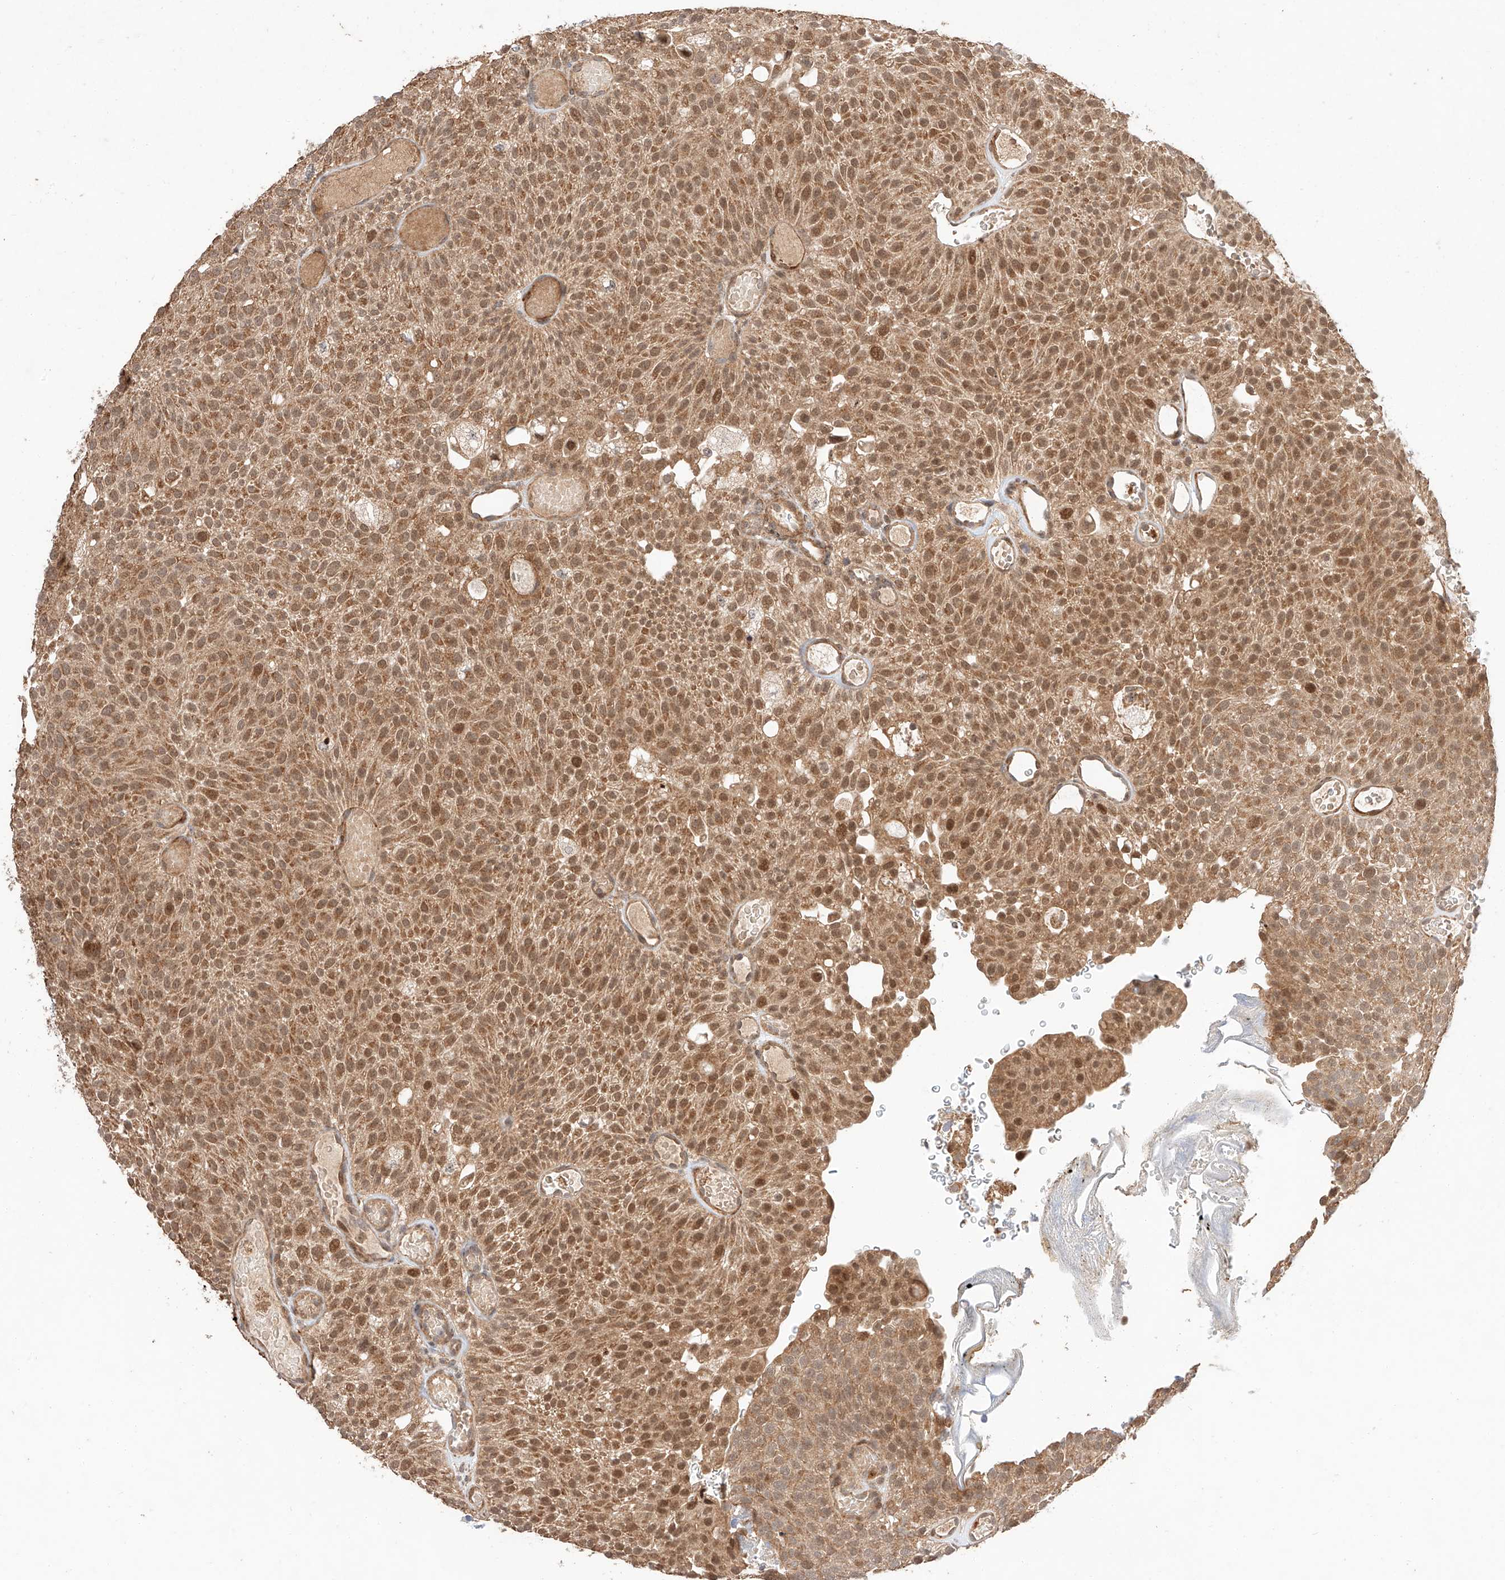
{"staining": {"intensity": "moderate", "quantity": ">75%", "location": "cytoplasmic/membranous,nuclear"}, "tissue": "urothelial cancer", "cell_type": "Tumor cells", "image_type": "cancer", "snomed": [{"axis": "morphology", "description": "Urothelial carcinoma, Low grade"}, {"axis": "topography", "description": "Urinary bladder"}], "caption": "Immunohistochemistry of urothelial carcinoma (low-grade) exhibits medium levels of moderate cytoplasmic/membranous and nuclear positivity in about >75% of tumor cells.", "gene": "RAB23", "patient": {"sex": "male", "age": 78}}